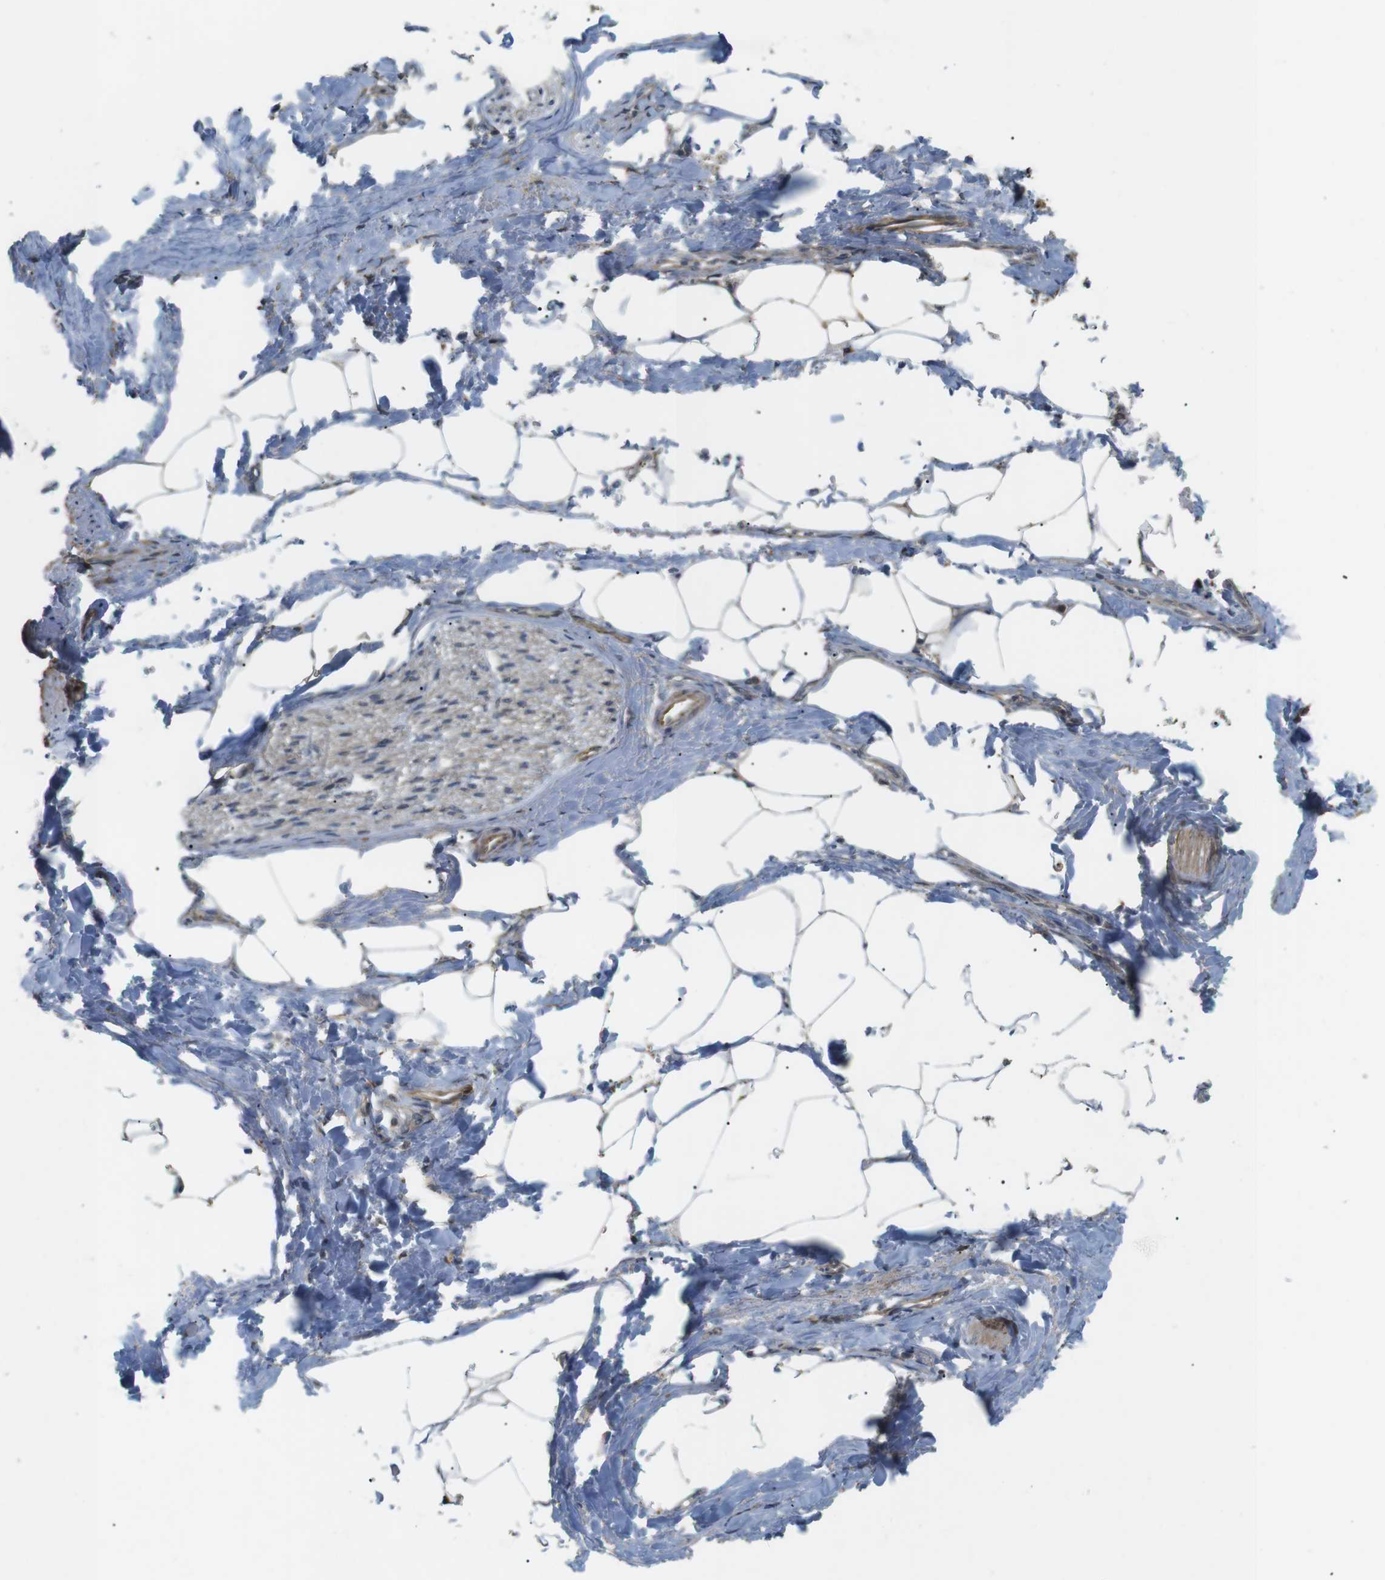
{"staining": {"intensity": "moderate", "quantity": ">75%", "location": "cytoplasmic/membranous"}, "tissue": "adipose tissue", "cell_type": "Adipocytes", "image_type": "normal", "snomed": [{"axis": "morphology", "description": "Normal tissue, NOS"}, {"axis": "topography", "description": "Soft tissue"}, {"axis": "topography", "description": "Vascular tissue"}], "caption": "Brown immunohistochemical staining in benign human adipose tissue reveals moderate cytoplasmic/membranous staining in about >75% of adipocytes.", "gene": "KANK2", "patient": {"sex": "female", "age": 35}}